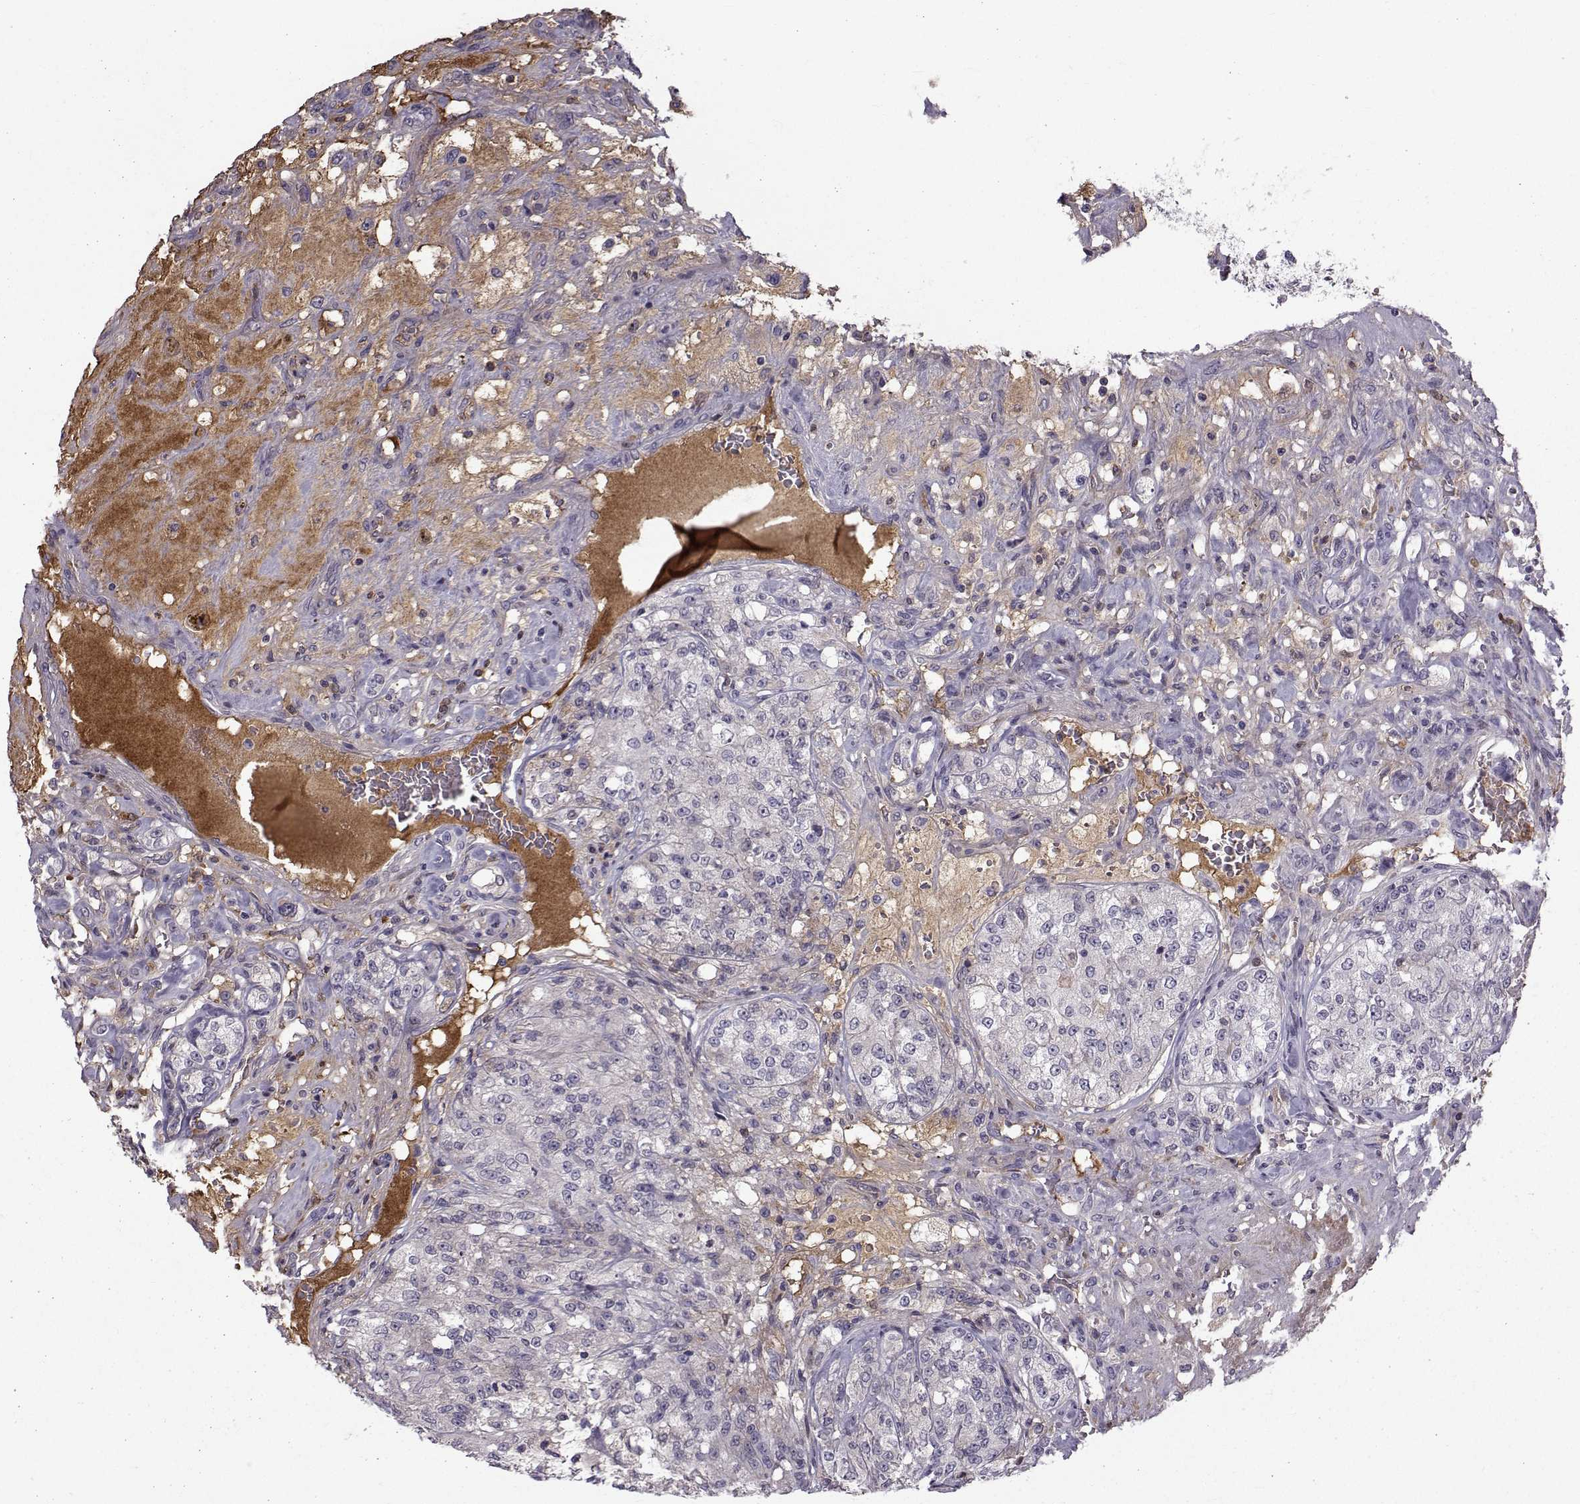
{"staining": {"intensity": "negative", "quantity": "none", "location": "none"}, "tissue": "renal cancer", "cell_type": "Tumor cells", "image_type": "cancer", "snomed": [{"axis": "morphology", "description": "Adenocarcinoma, NOS"}, {"axis": "topography", "description": "Kidney"}], "caption": "Protein analysis of renal cancer (adenocarcinoma) reveals no significant expression in tumor cells.", "gene": "TNFRSF11B", "patient": {"sex": "female", "age": 63}}